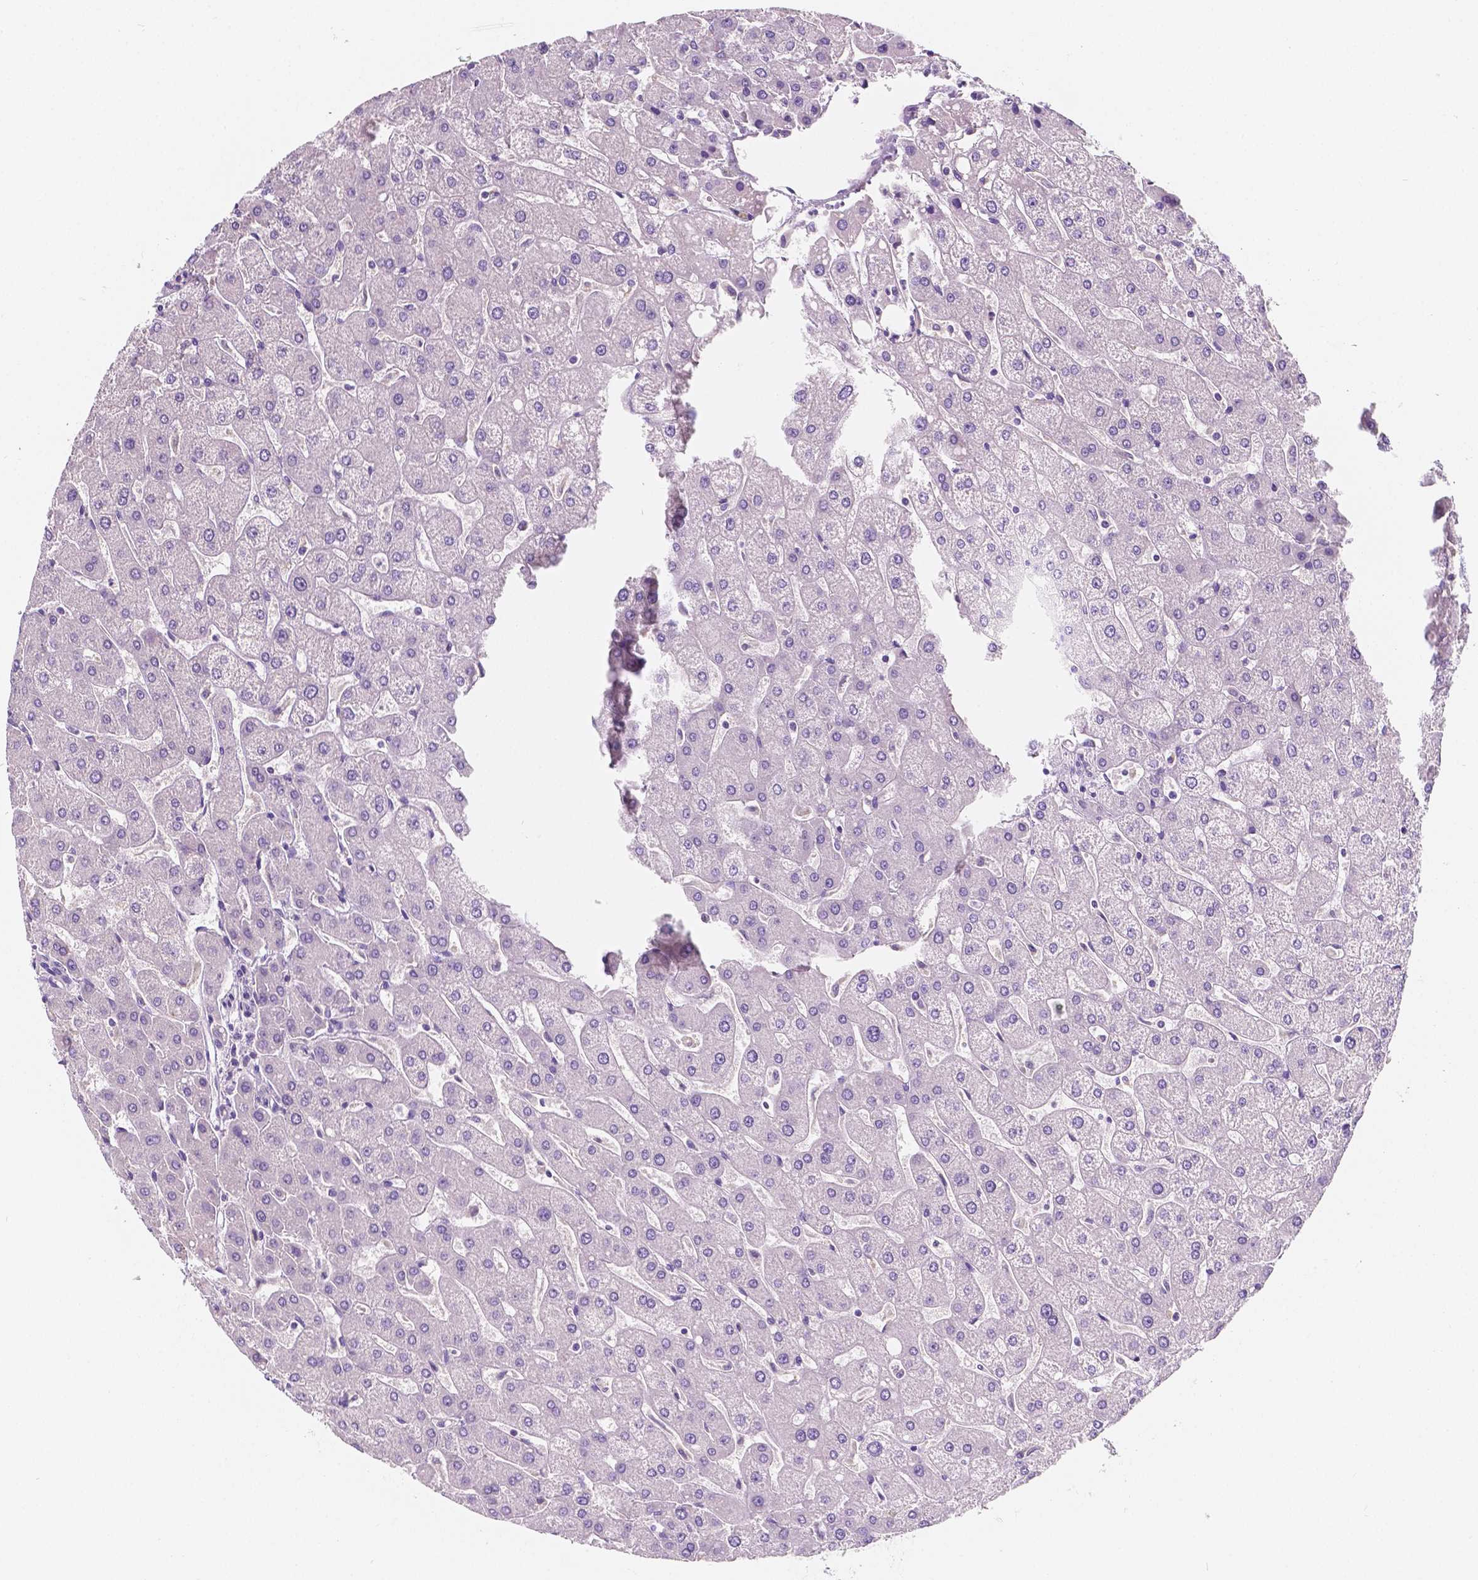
{"staining": {"intensity": "negative", "quantity": "none", "location": "none"}, "tissue": "liver", "cell_type": "Cholangiocytes", "image_type": "normal", "snomed": [{"axis": "morphology", "description": "Normal tissue, NOS"}, {"axis": "topography", "description": "Liver"}], "caption": "Immunohistochemistry (IHC) of unremarkable liver demonstrates no expression in cholangiocytes.", "gene": "SIRT2", "patient": {"sex": "male", "age": 67}}